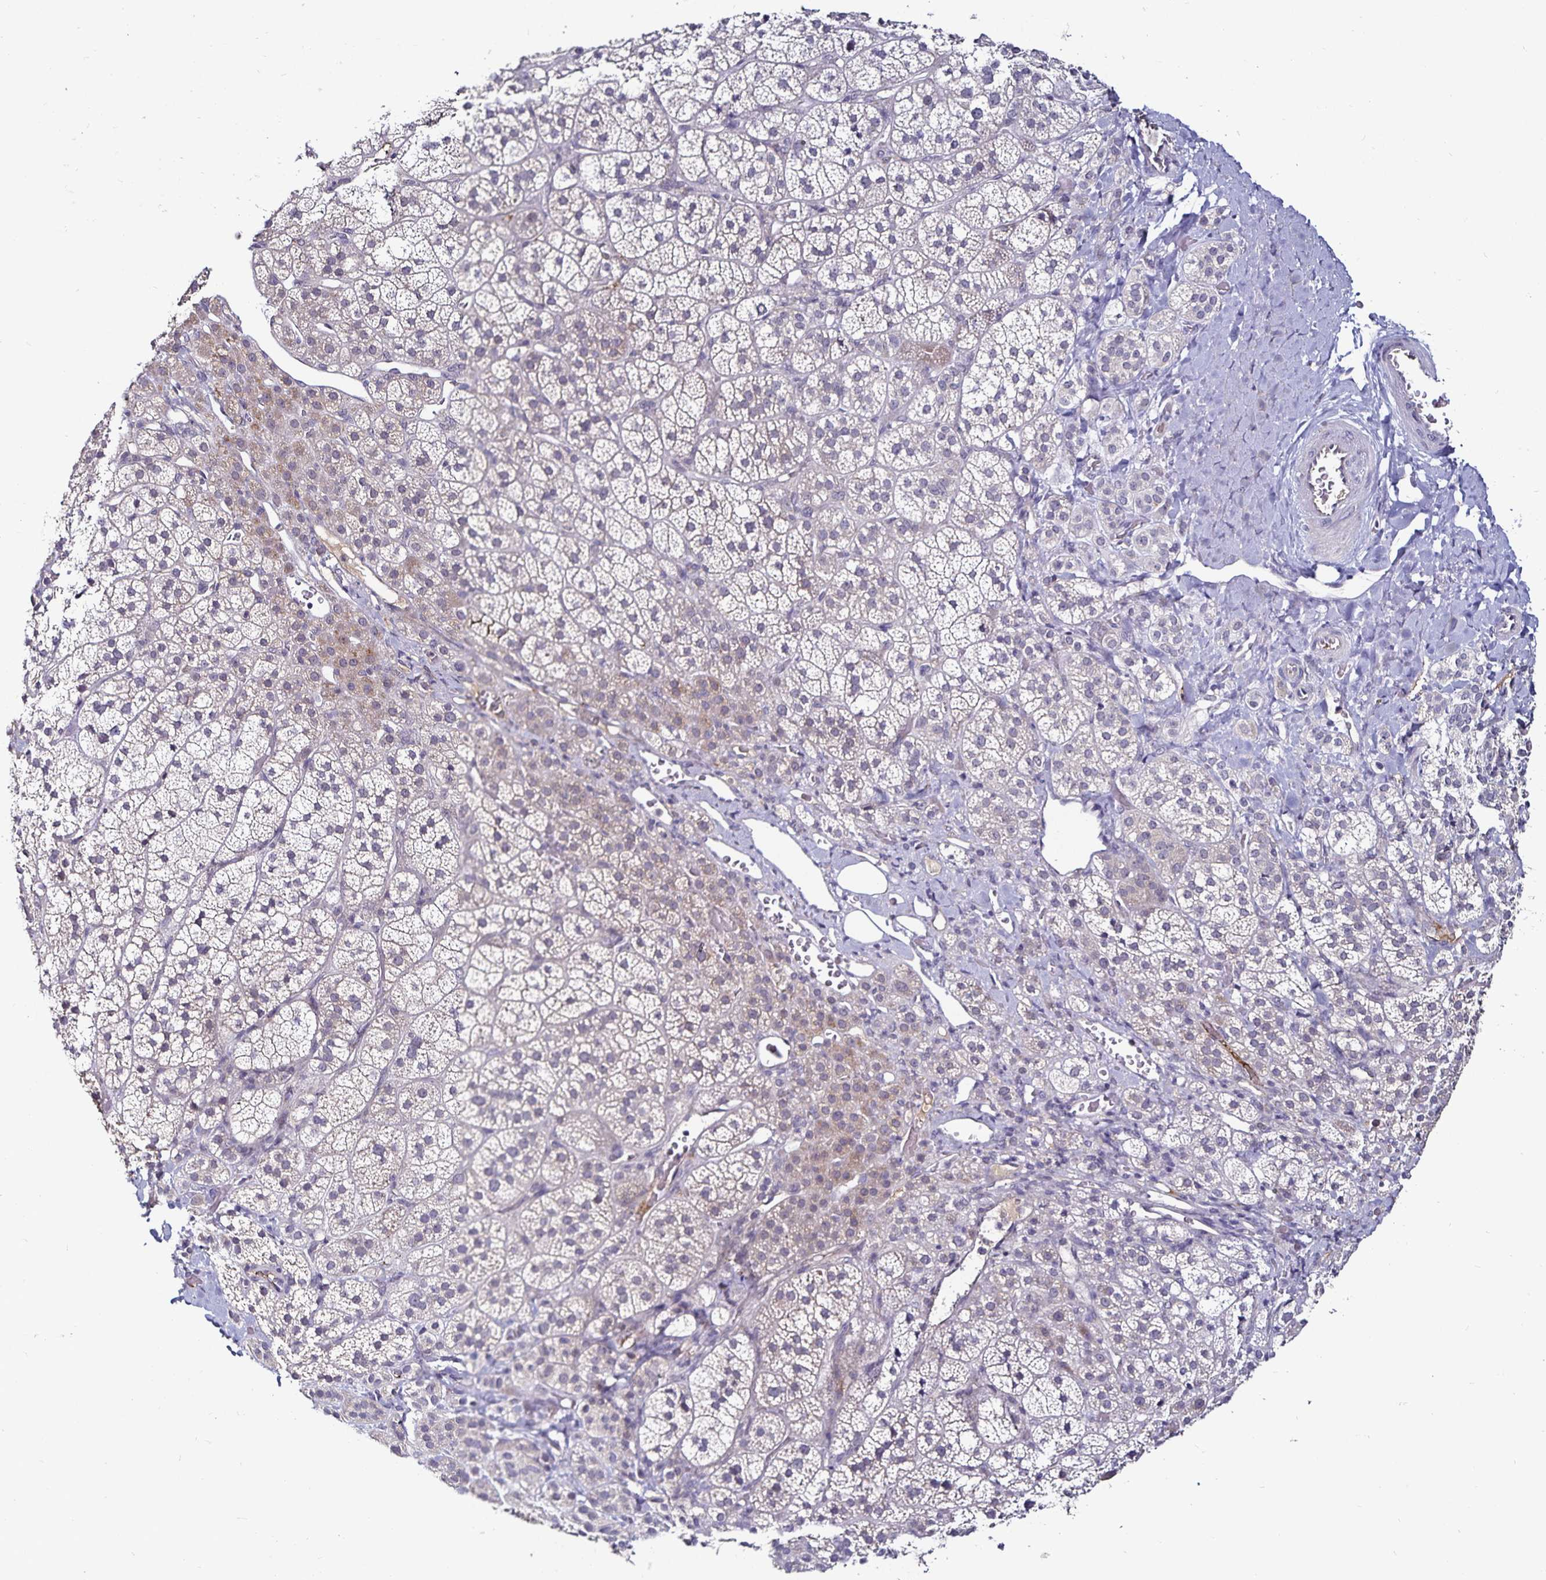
{"staining": {"intensity": "moderate", "quantity": "<25%", "location": "cytoplasmic/membranous"}, "tissue": "adrenal gland", "cell_type": "Glandular cells", "image_type": "normal", "snomed": [{"axis": "morphology", "description": "Normal tissue, NOS"}, {"axis": "topography", "description": "Adrenal gland"}], "caption": "Protein staining of benign adrenal gland reveals moderate cytoplasmic/membranous staining in about <25% of glandular cells.", "gene": "ACSL5", "patient": {"sex": "female", "age": 60}}